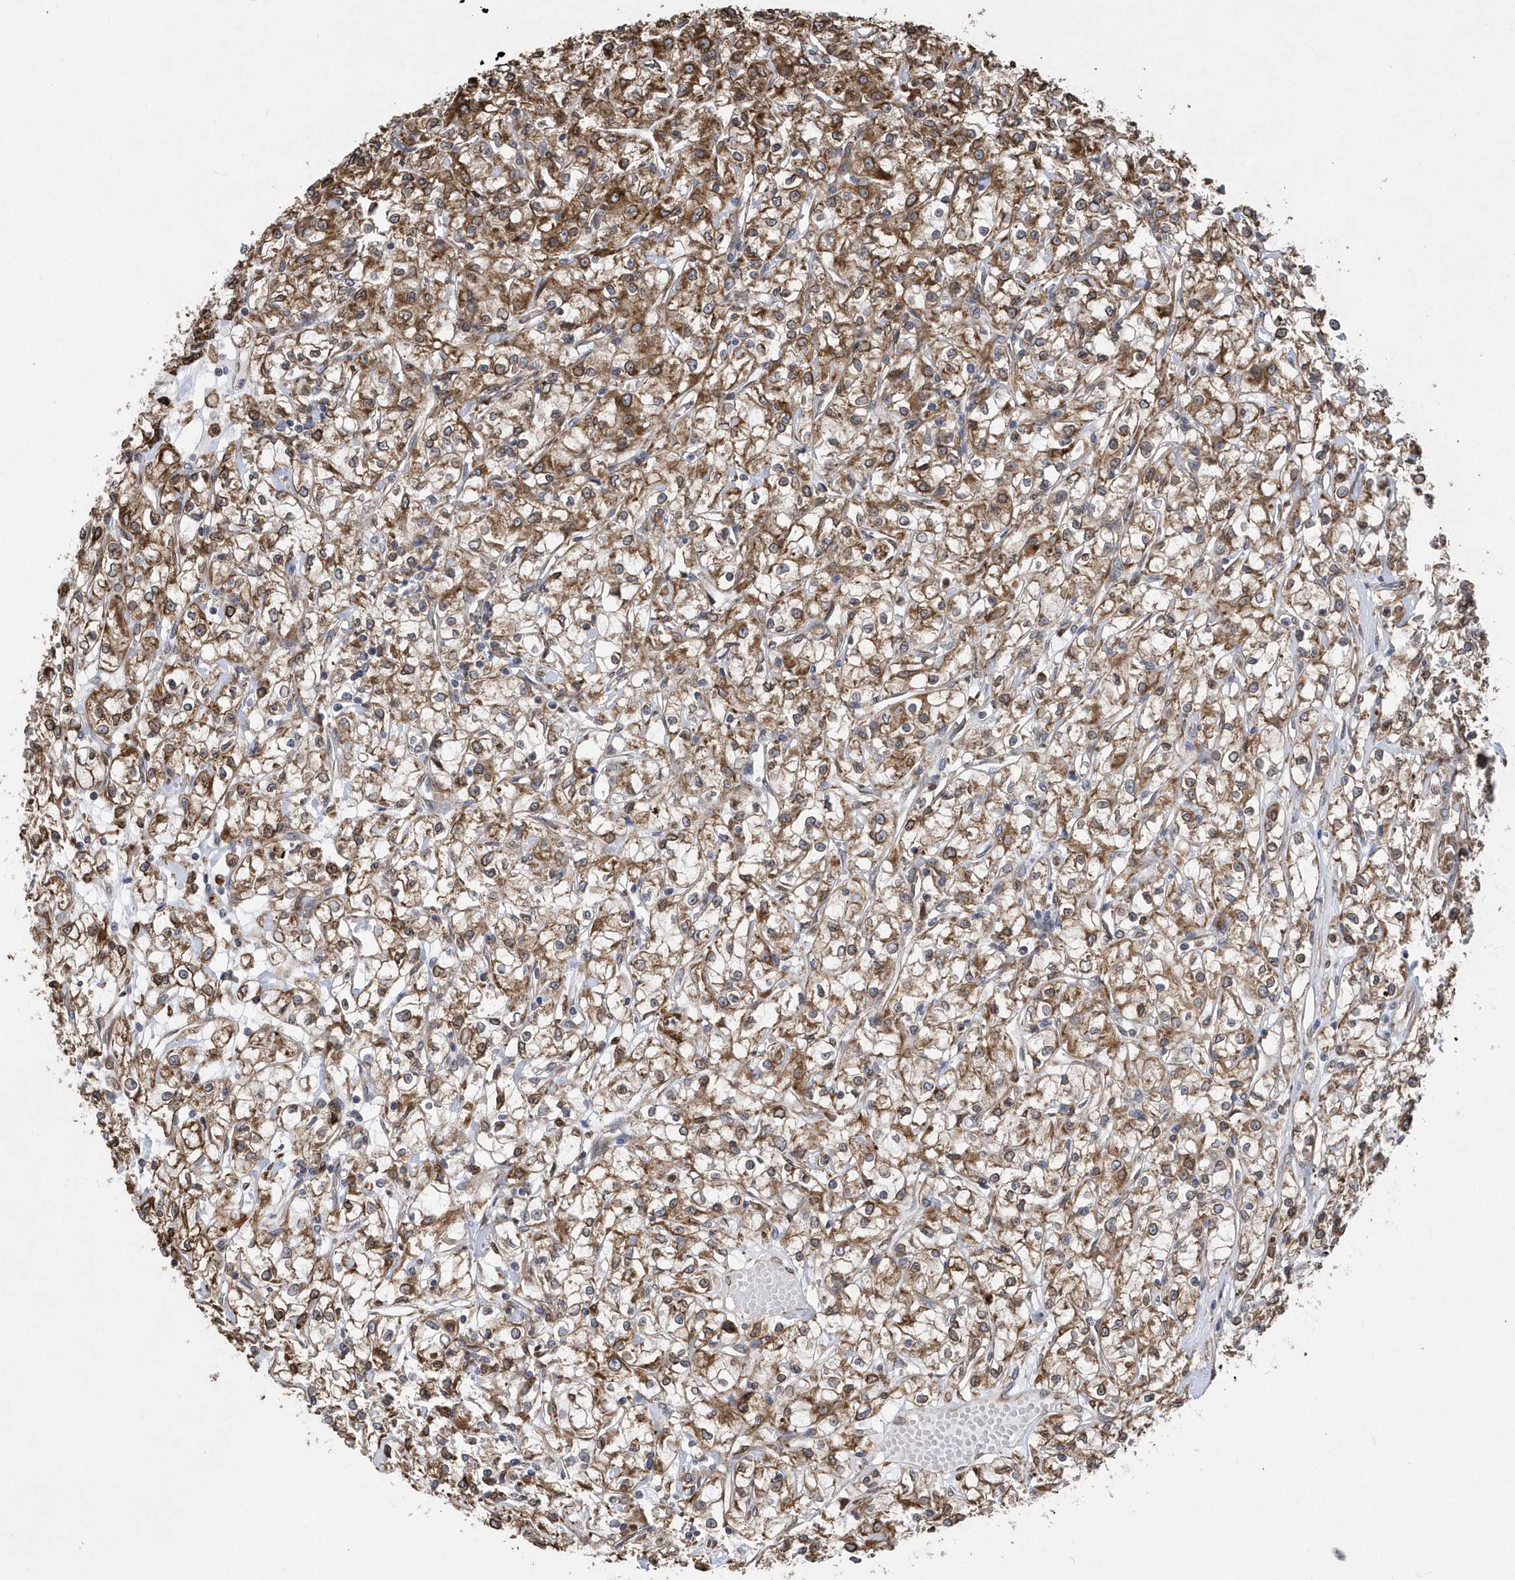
{"staining": {"intensity": "moderate", "quantity": ">75%", "location": "cytoplasmic/membranous"}, "tissue": "renal cancer", "cell_type": "Tumor cells", "image_type": "cancer", "snomed": [{"axis": "morphology", "description": "Adenocarcinoma, NOS"}, {"axis": "topography", "description": "Kidney"}], "caption": "Protein expression by immunohistochemistry exhibits moderate cytoplasmic/membranous staining in approximately >75% of tumor cells in adenocarcinoma (renal). (DAB IHC, brown staining for protein, blue staining for nuclei).", "gene": "VAMP7", "patient": {"sex": "female", "age": 59}}